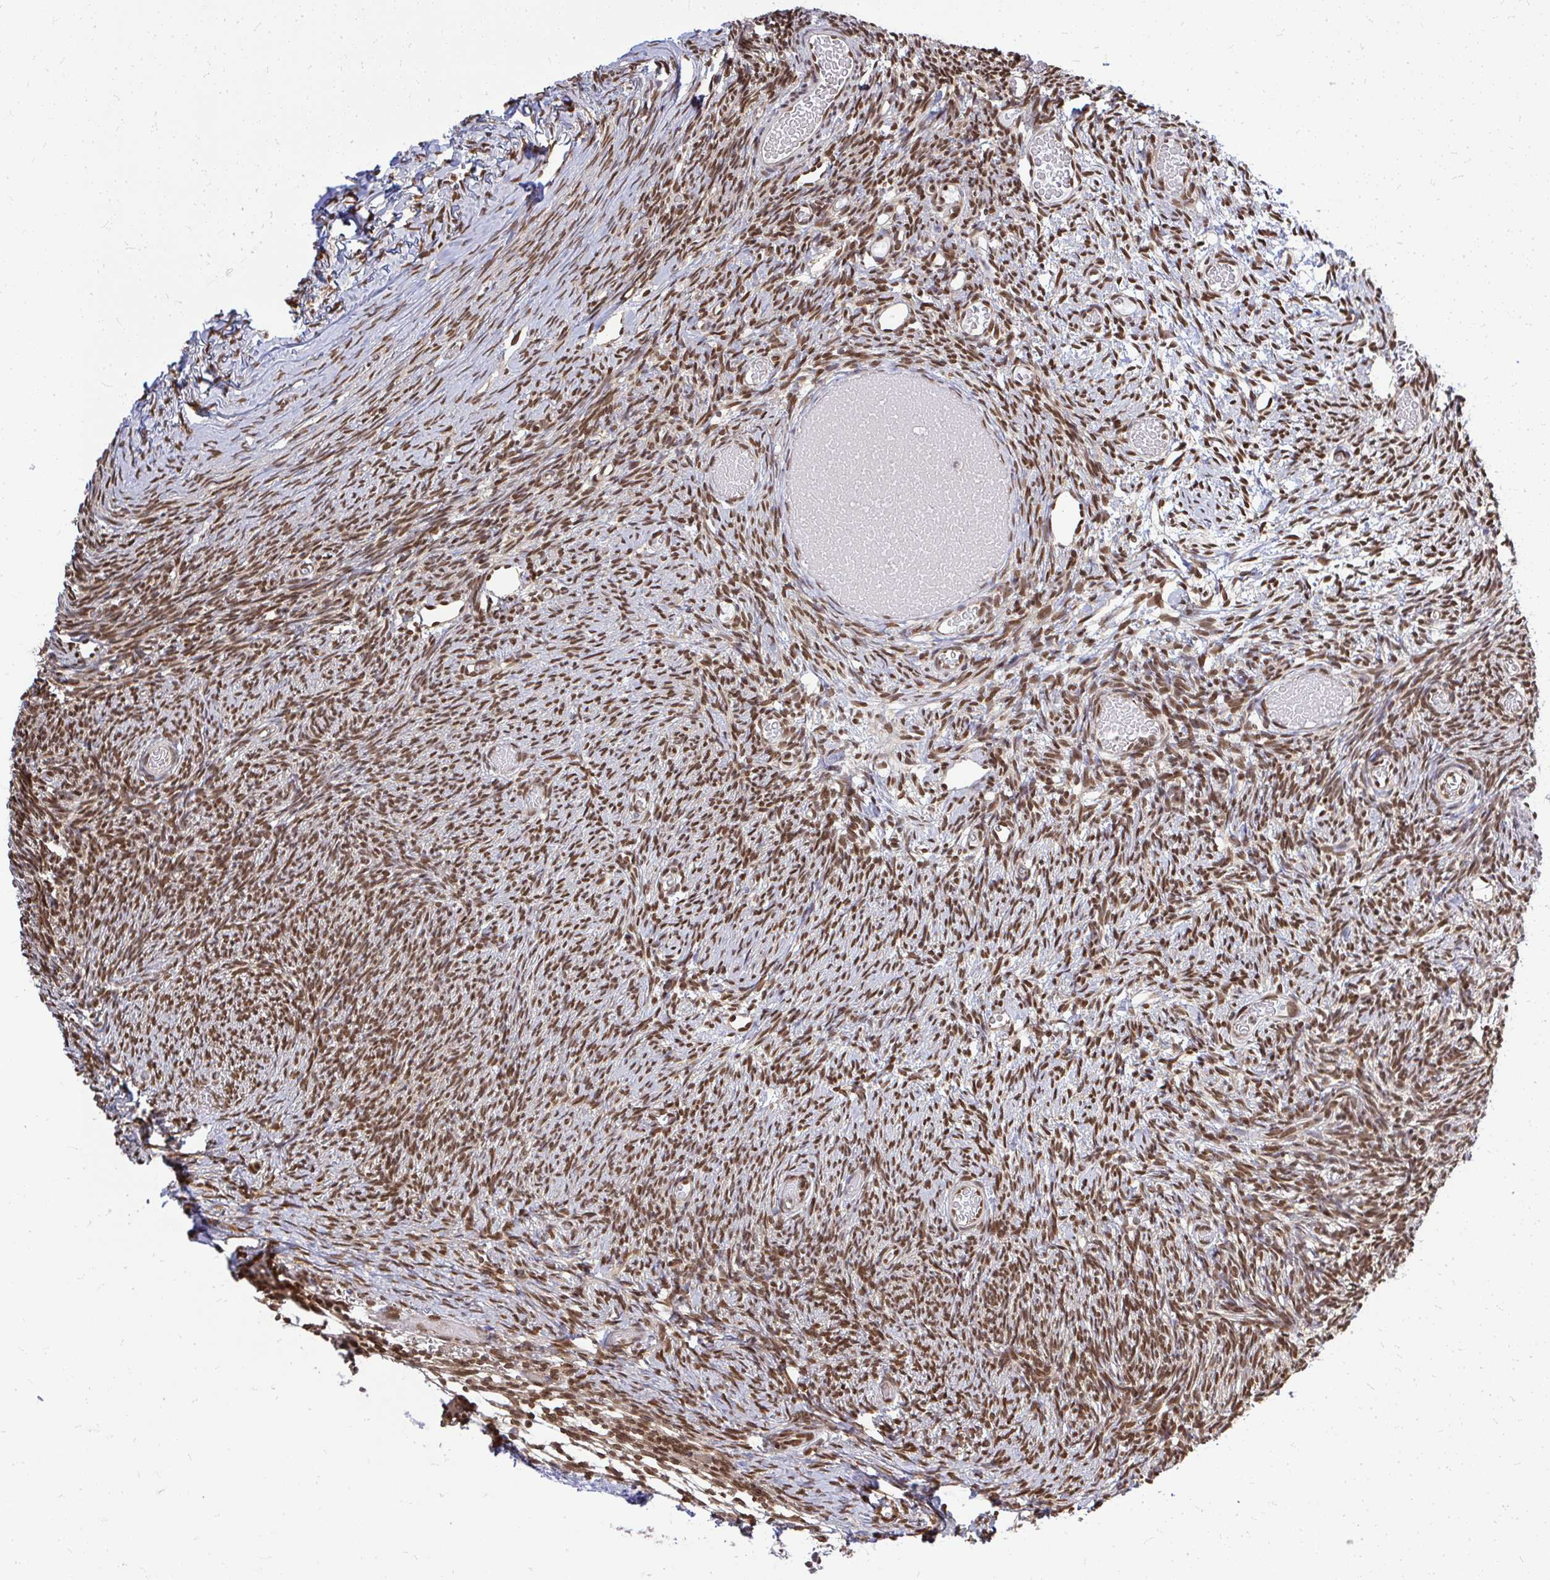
{"staining": {"intensity": "strong", "quantity": ">75%", "location": "cytoplasmic/membranous,nuclear"}, "tissue": "ovary", "cell_type": "Follicle cells", "image_type": "normal", "snomed": [{"axis": "morphology", "description": "Normal tissue, NOS"}, {"axis": "topography", "description": "Ovary"}], "caption": "Immunohistochemistry (IHC) staining of benign ovary, which displays high levels of strong cytoplasmic/membranous,nuclear expression in about >75% of follicle cells indicating strong cytoplasmic/membranous,nuclear protein positivity. The staining was performed using DAB (brown) for protein detection and nuclei were counterstained in hematoxylin (blue).", "gene": "XPO1", "patient": {"sex": "female", "age": 39}}